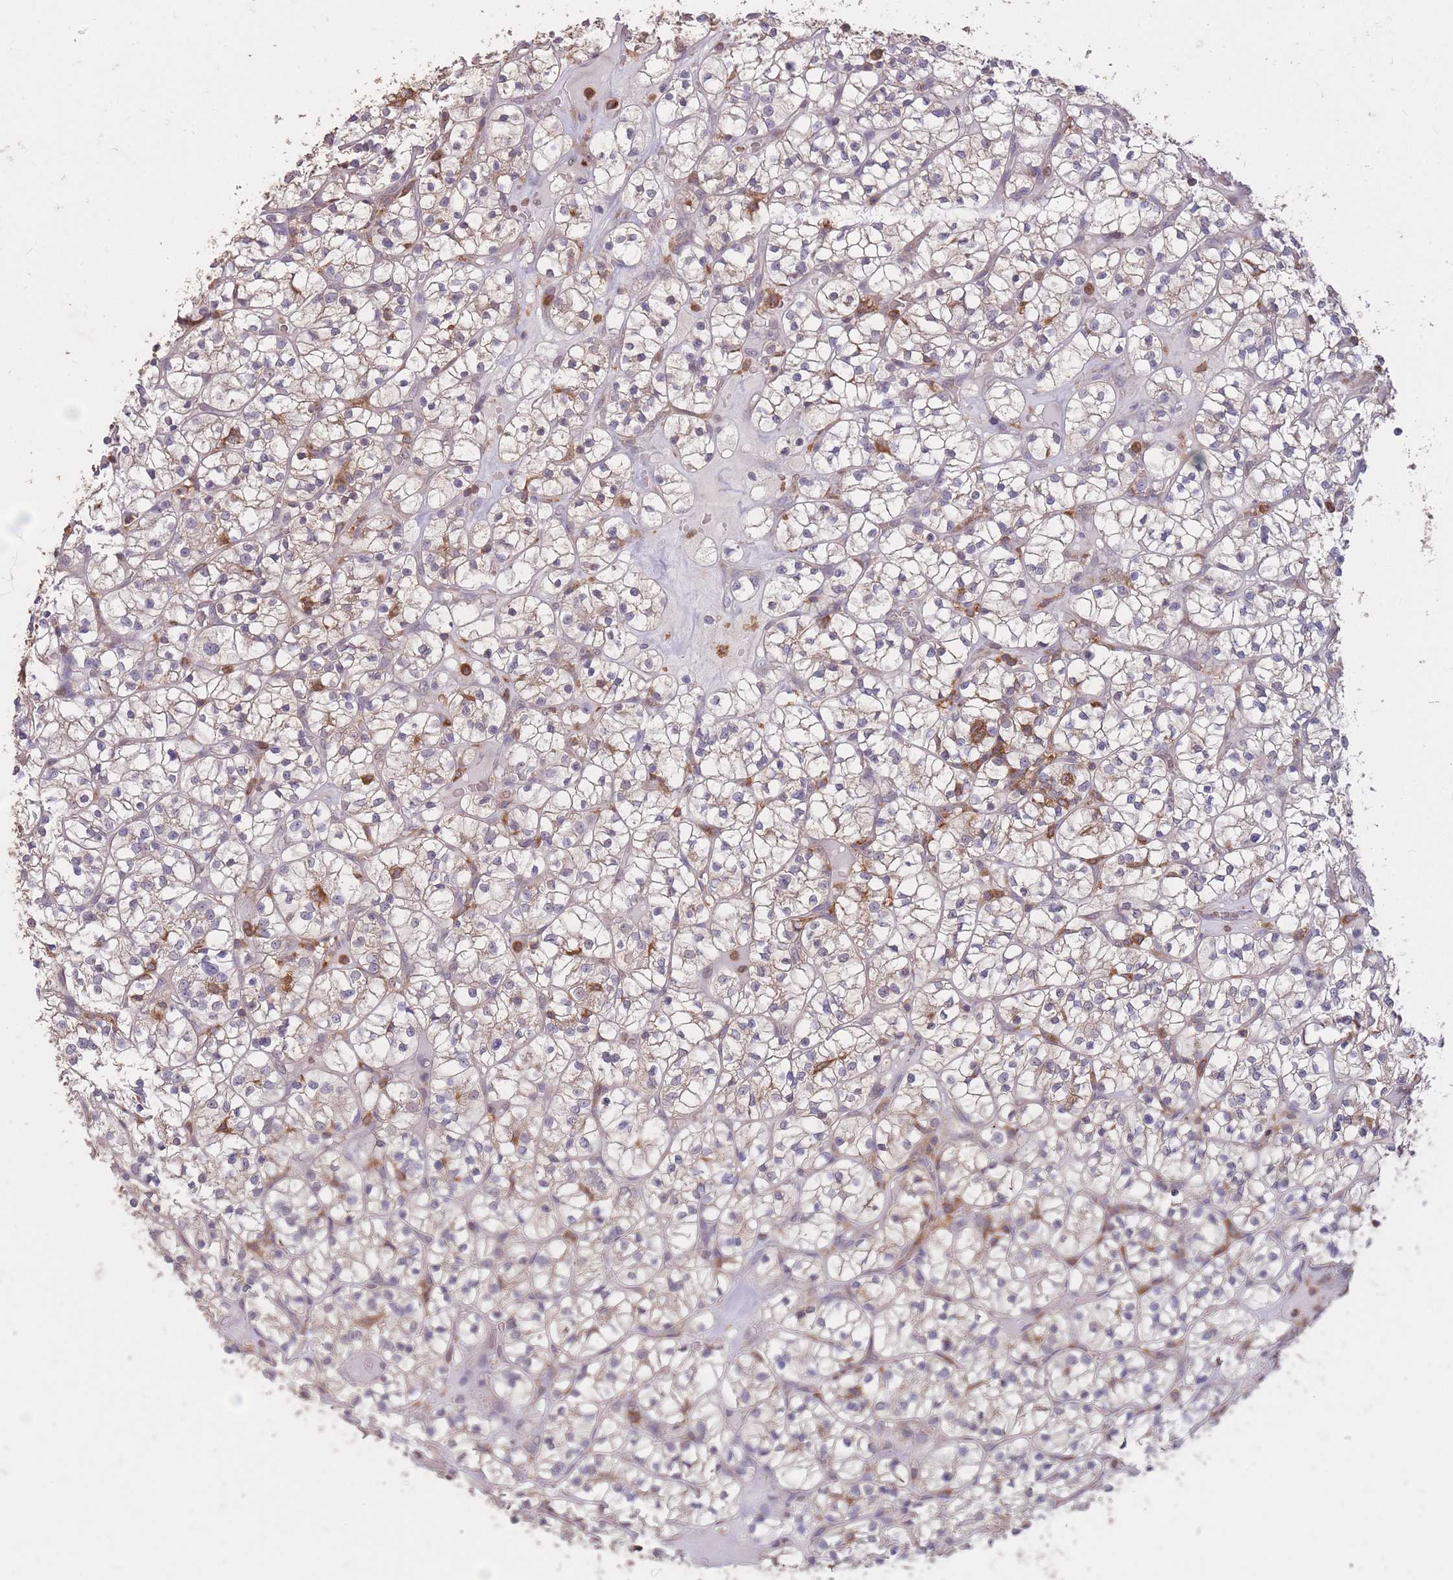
{"staining": {"intensity": "weak", "quantity": "<25%", "location": "cytoplasmic/membranous"}, "tissue": "renal cancer", "cell_type": "Tumor cells", "image_type": "cancer", "snomed": [{"axis": "morphology", "description": "Adenocarcinoma, NOS"}, {"axis": "topography", "description": "Kidney"}], "caption": "Adenocarcinoma (renal) stained for a protein using immunohistochemistry exhibits no positivity tumor cells.", "gene": "GMIP", "patient": {"sex": "female", "age": 64}}